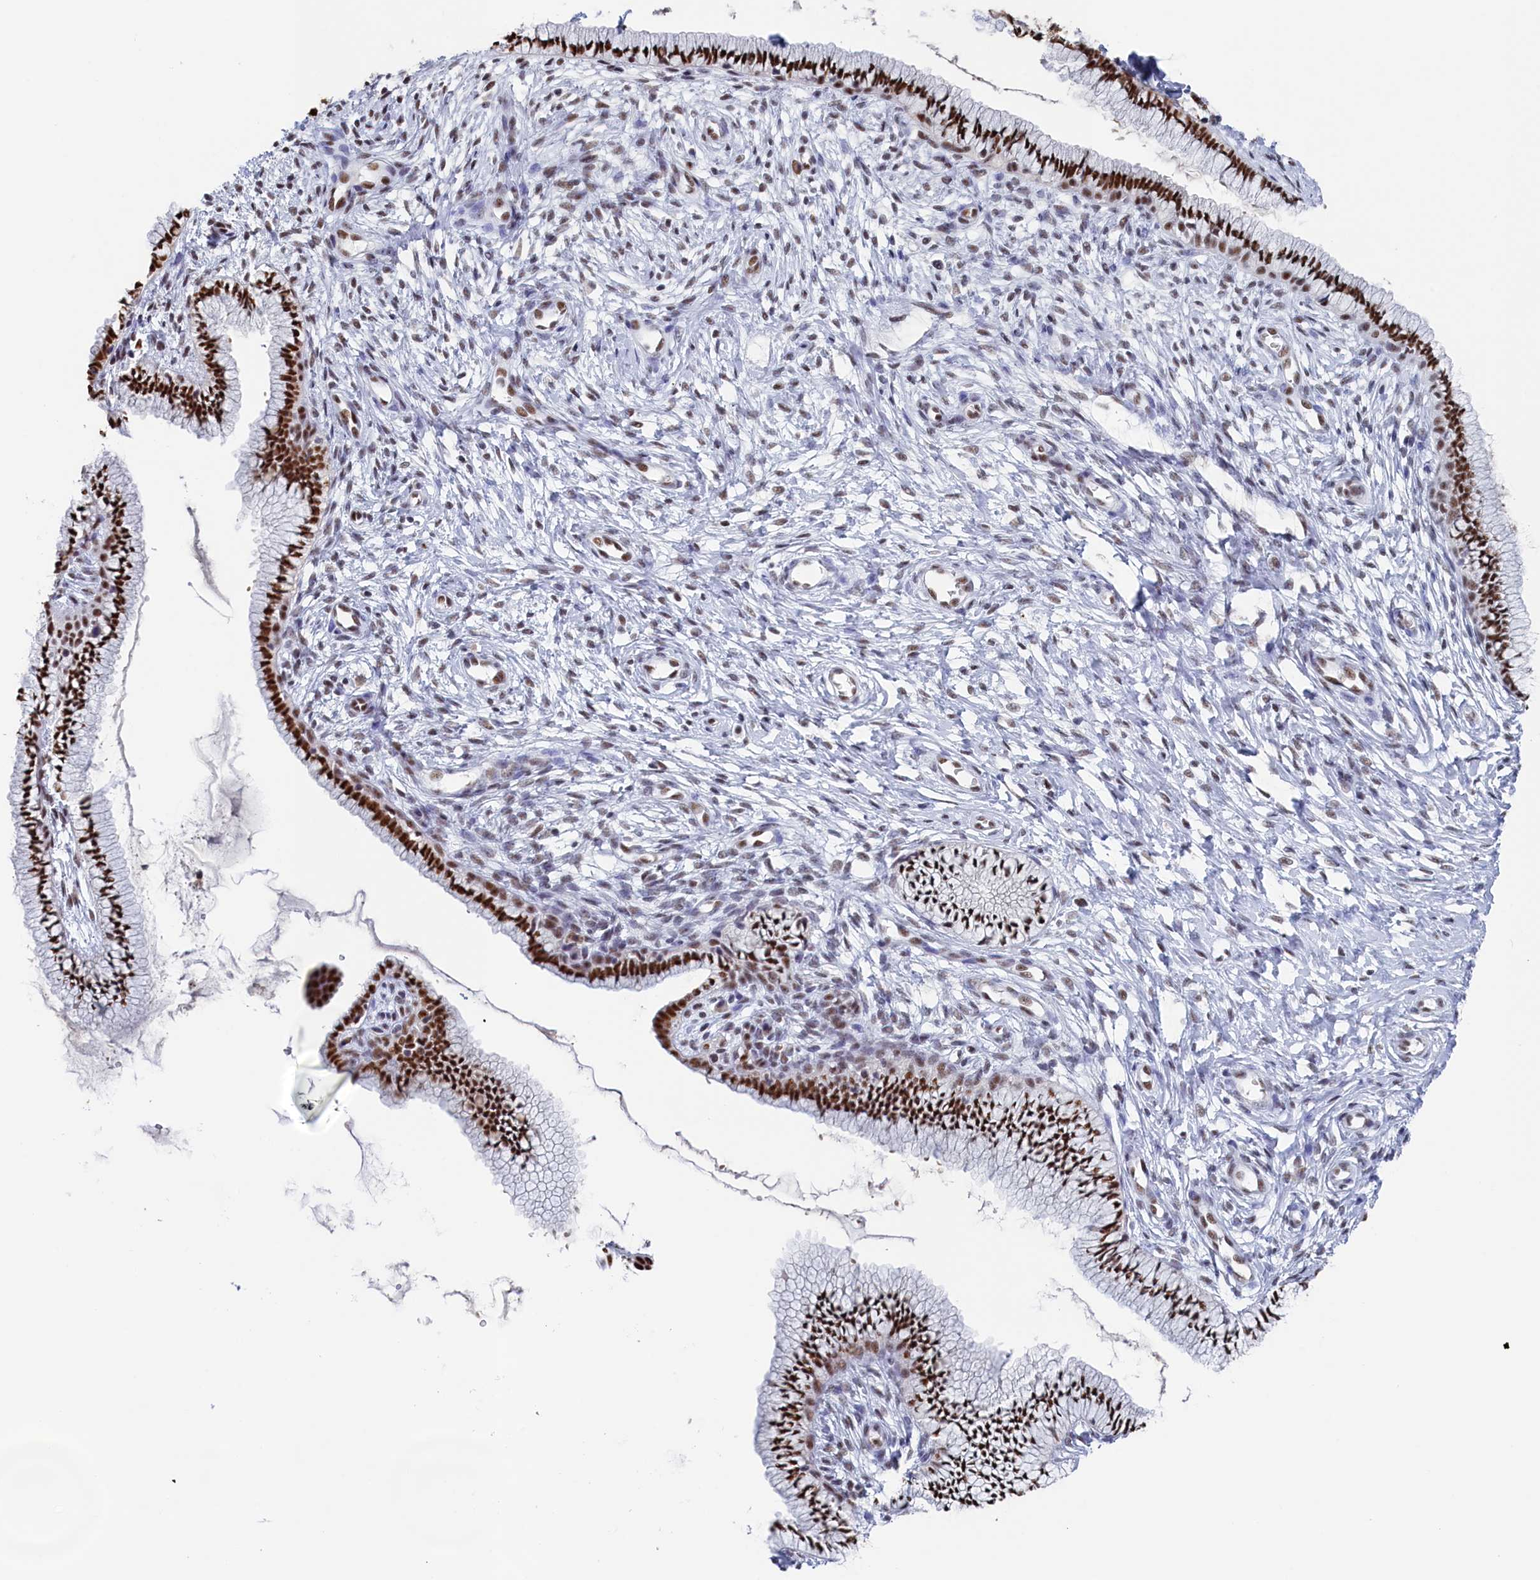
{"staining": {"intensity": "strong", "quantity": ">75%", "location": "nuclear"}, "tissue": "cervix", "cell_type": "Glandular cells", "image_type": "normal", "snomed": [{"axis": "morphology", "description": "Normal tissue, NOS"}, {"axis": "topography", "description": "Cervix"}], "caption": "Protein staining by immunohistochemistry demonstrates strong nuclear expression in approximately >75% of glandular cells in unremarkable cervix. (brown staining indicates protein expression, while blue staining denotes nuclei).", "gene": "MOSPD3", "patient": {"sex": "female", "age": 36}}